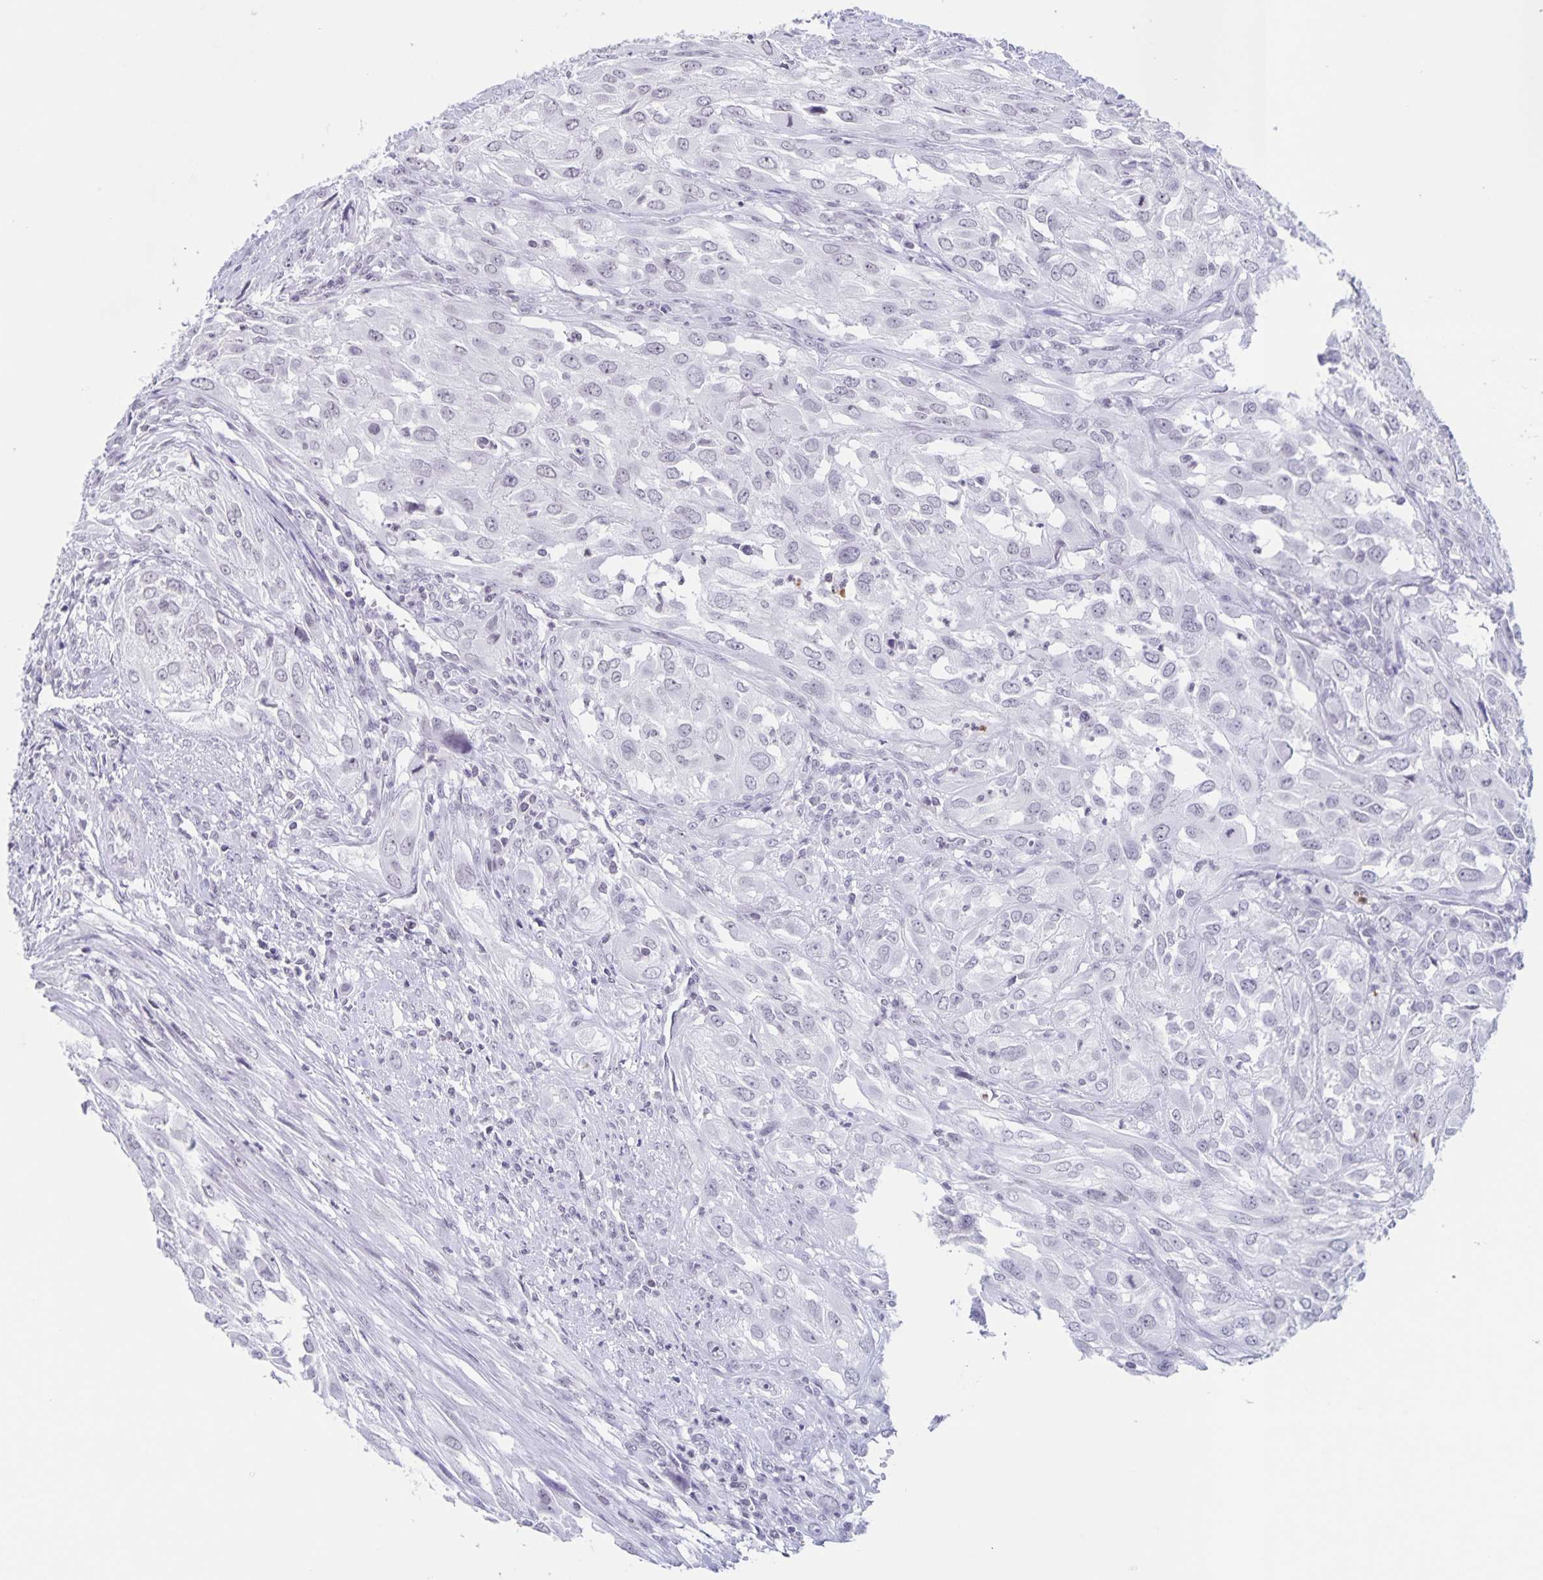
{"staining": {"intensity": "negative", "quantity": "none", "location": "none"}, "tissue": "urothelial cancer", "cell_type": "Tumor cells", "image_type": "cancer", "snomed": [{"axis": "morphology", "description": "Urothelial carcinoma, High grade"}, {"axis": "topography", "description": "Urinary bladder"}], "caption": "Tumor cells show no significant positivity in urothelial carcinoma (high-grade).", "gene": "LCE6A", "patient": {"sex": "male", "age": 67}}